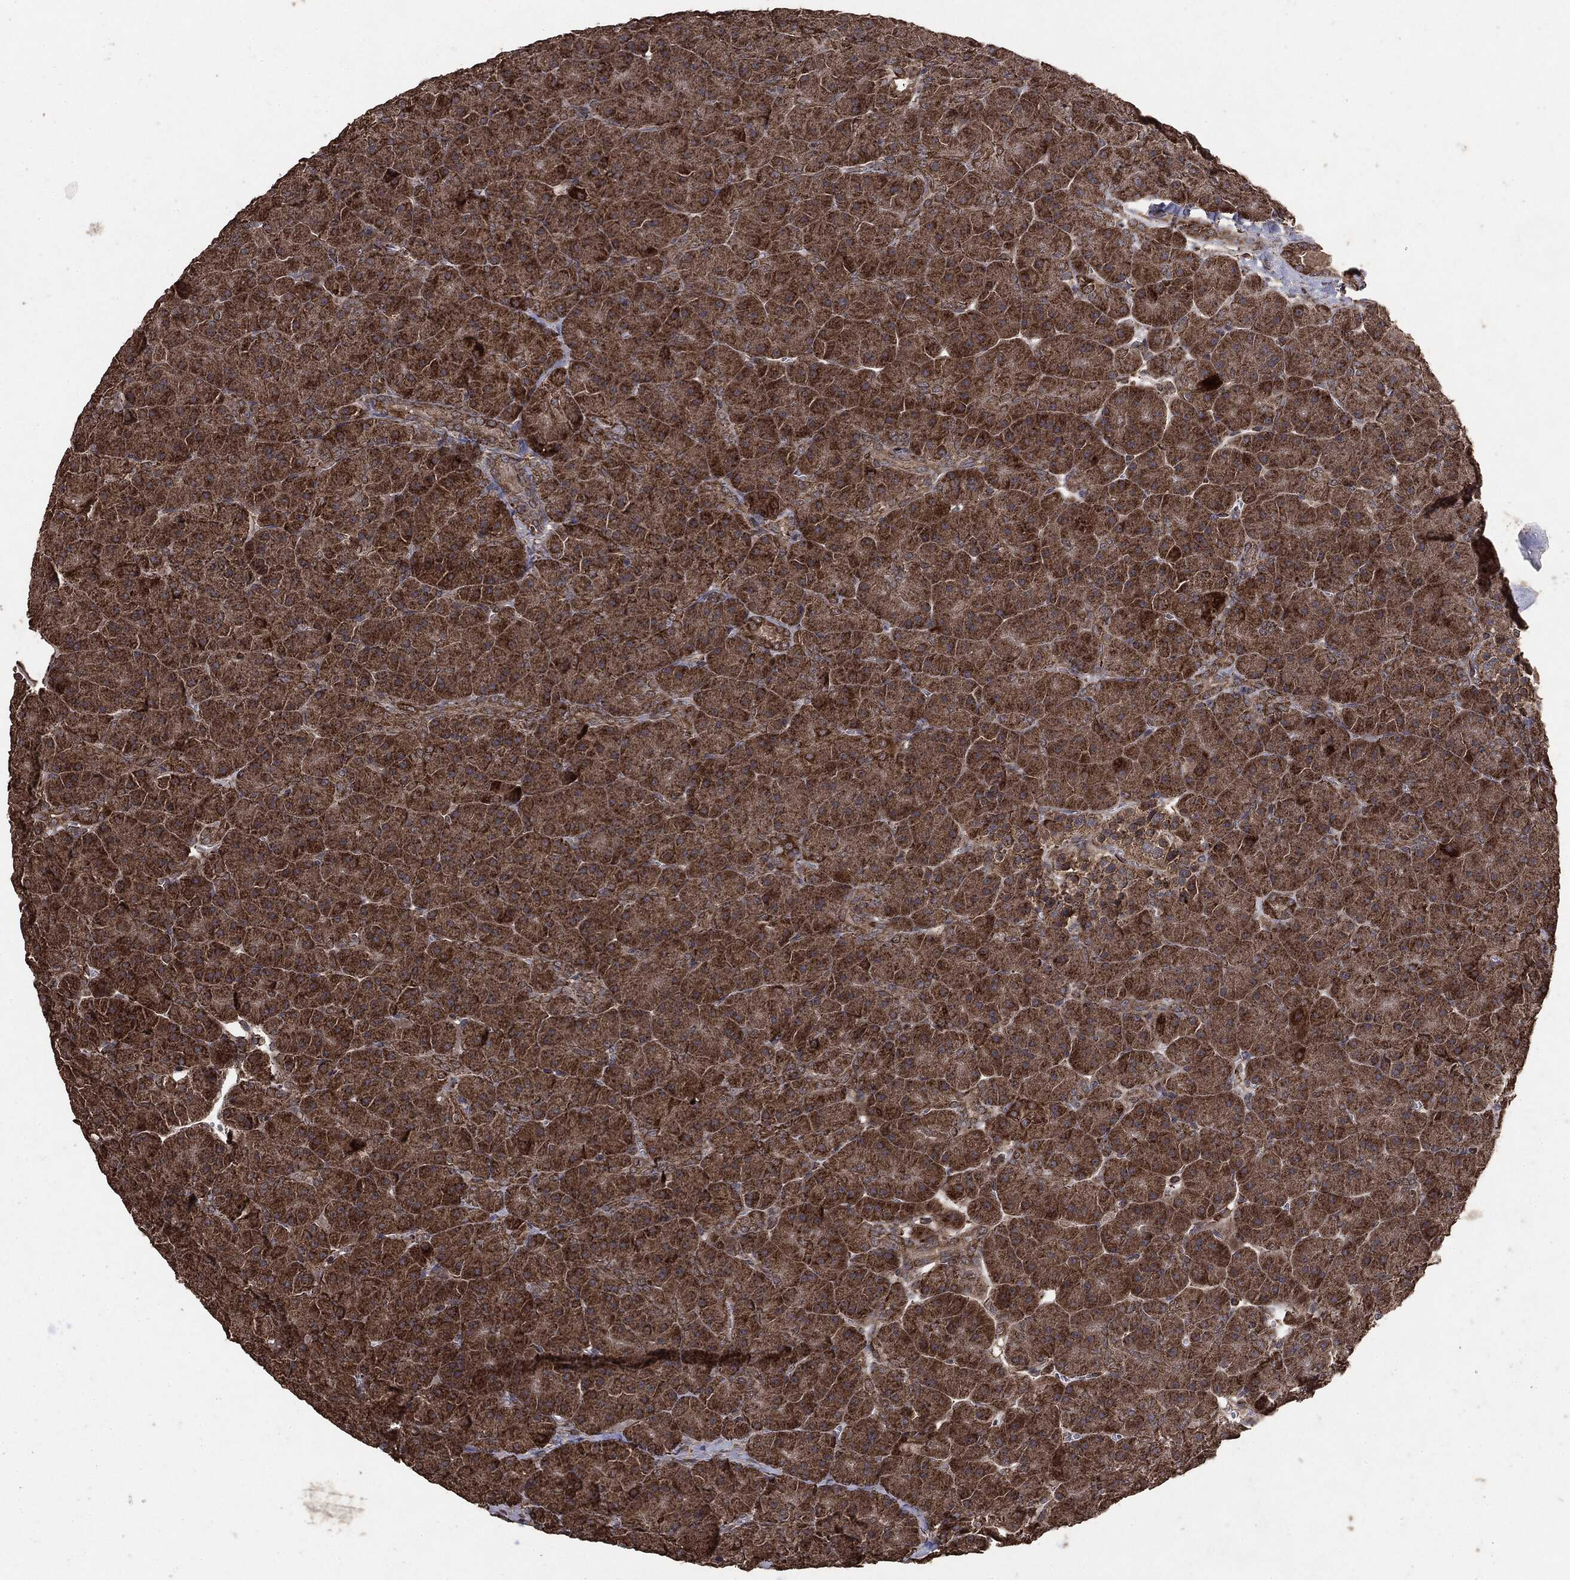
{"staining": {"intensity": "strong", "quantity": ">75%", "location": "cytoplasmic/membranous"}, "tissue": "pancreas", "cell_type": "Exocrine glandular cells", "image_type": "normal", "snomed": [{"axis": "morphology", "description": "Normal tissue, NOS"}, {"axis": "topography", "description": "Pancreas"}], "caption": "Protein staining of benign pancreas shows strong cytoplasmic/membranous expression in approximately >75% of exocrine glandular cells.", "gene": "MTOR", "patient": {"sex": "male", "age": 61}}